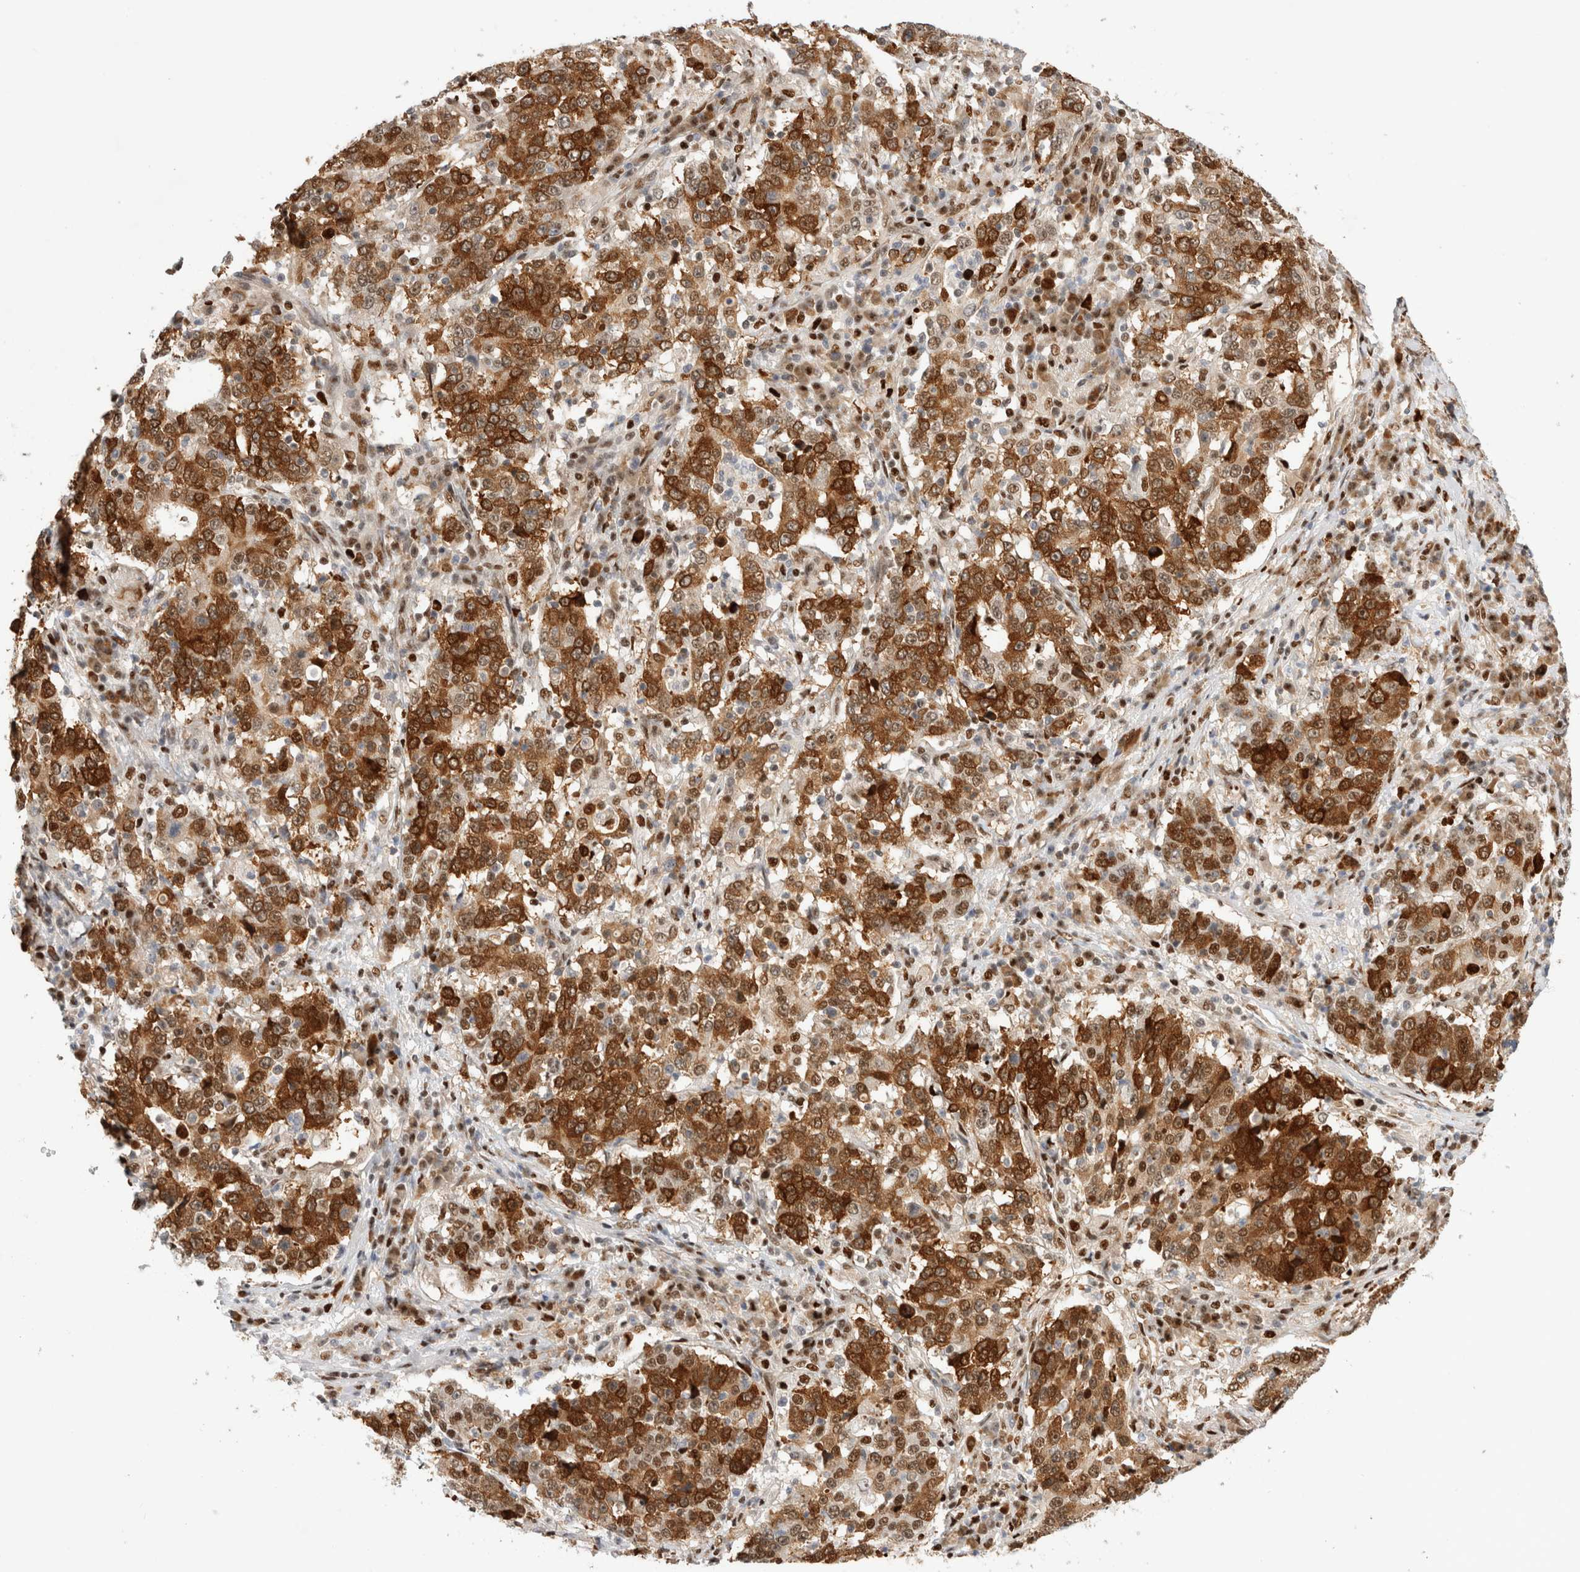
{"staining": {"intensity": "strong", "quantity": ">75%", "location": "cytoplasmic/membranous,nuclear"}, "tissue": "stomach cancer", "cell_type": "Tumor cells", "image_type": "cancer", "snomed": [{"axis": "morphology", "description": "Adenocarcinoma, NOS"}, {"axis": "topography", "description": "Stomach"}], "caption": "Immunohistochemistry photomicrograph of human adenocarcinoma (stomach) stained for a protein (brown), which reveals high levels of strong cytoplasmic/membranous and nuclear staining in approximately >75% of tumor cells.", "gene": "TCF4", "patient": {"sex": "male", "age": 59}}